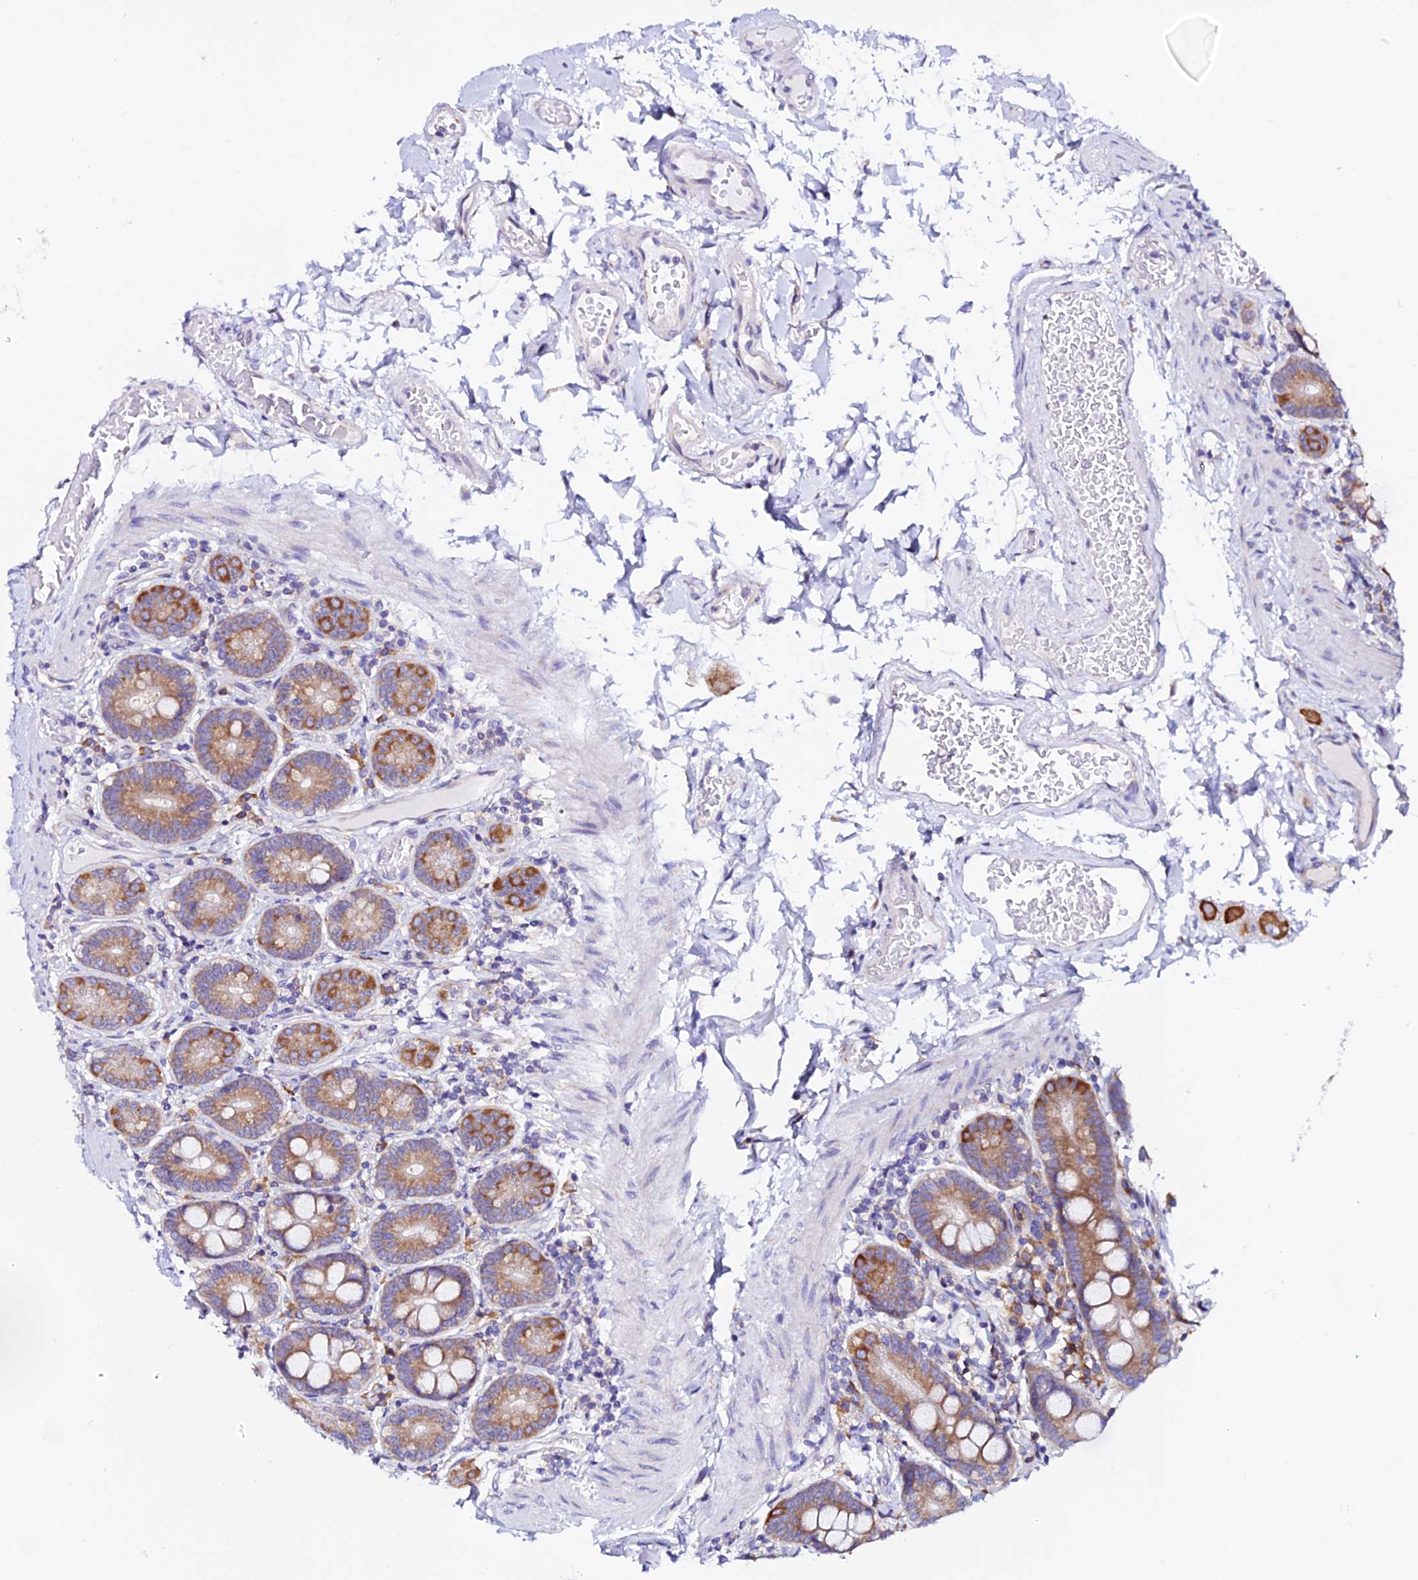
{"staining": {"intensity": "moderate", "quantity": ">75%", "location": "cytoplasmic/membranous"}, "tissue": "duodenum", "cell_type": "Glandular cells", "image_type": "normal", "snomed": [{"axis": "morphology", "description": "Normal tissue, NOS"}, {"axis": "topography", "description": "Duodenum"}], "caption": "A micrograph showing moderate cytoplasmic/membranous expression in approximately >75% of glandular cells in unremarkable duodenum, as visualized by brown immunohistochemical staining.", "gene": "EEF1G", "patient": {"sex": "male", "age": 55}}